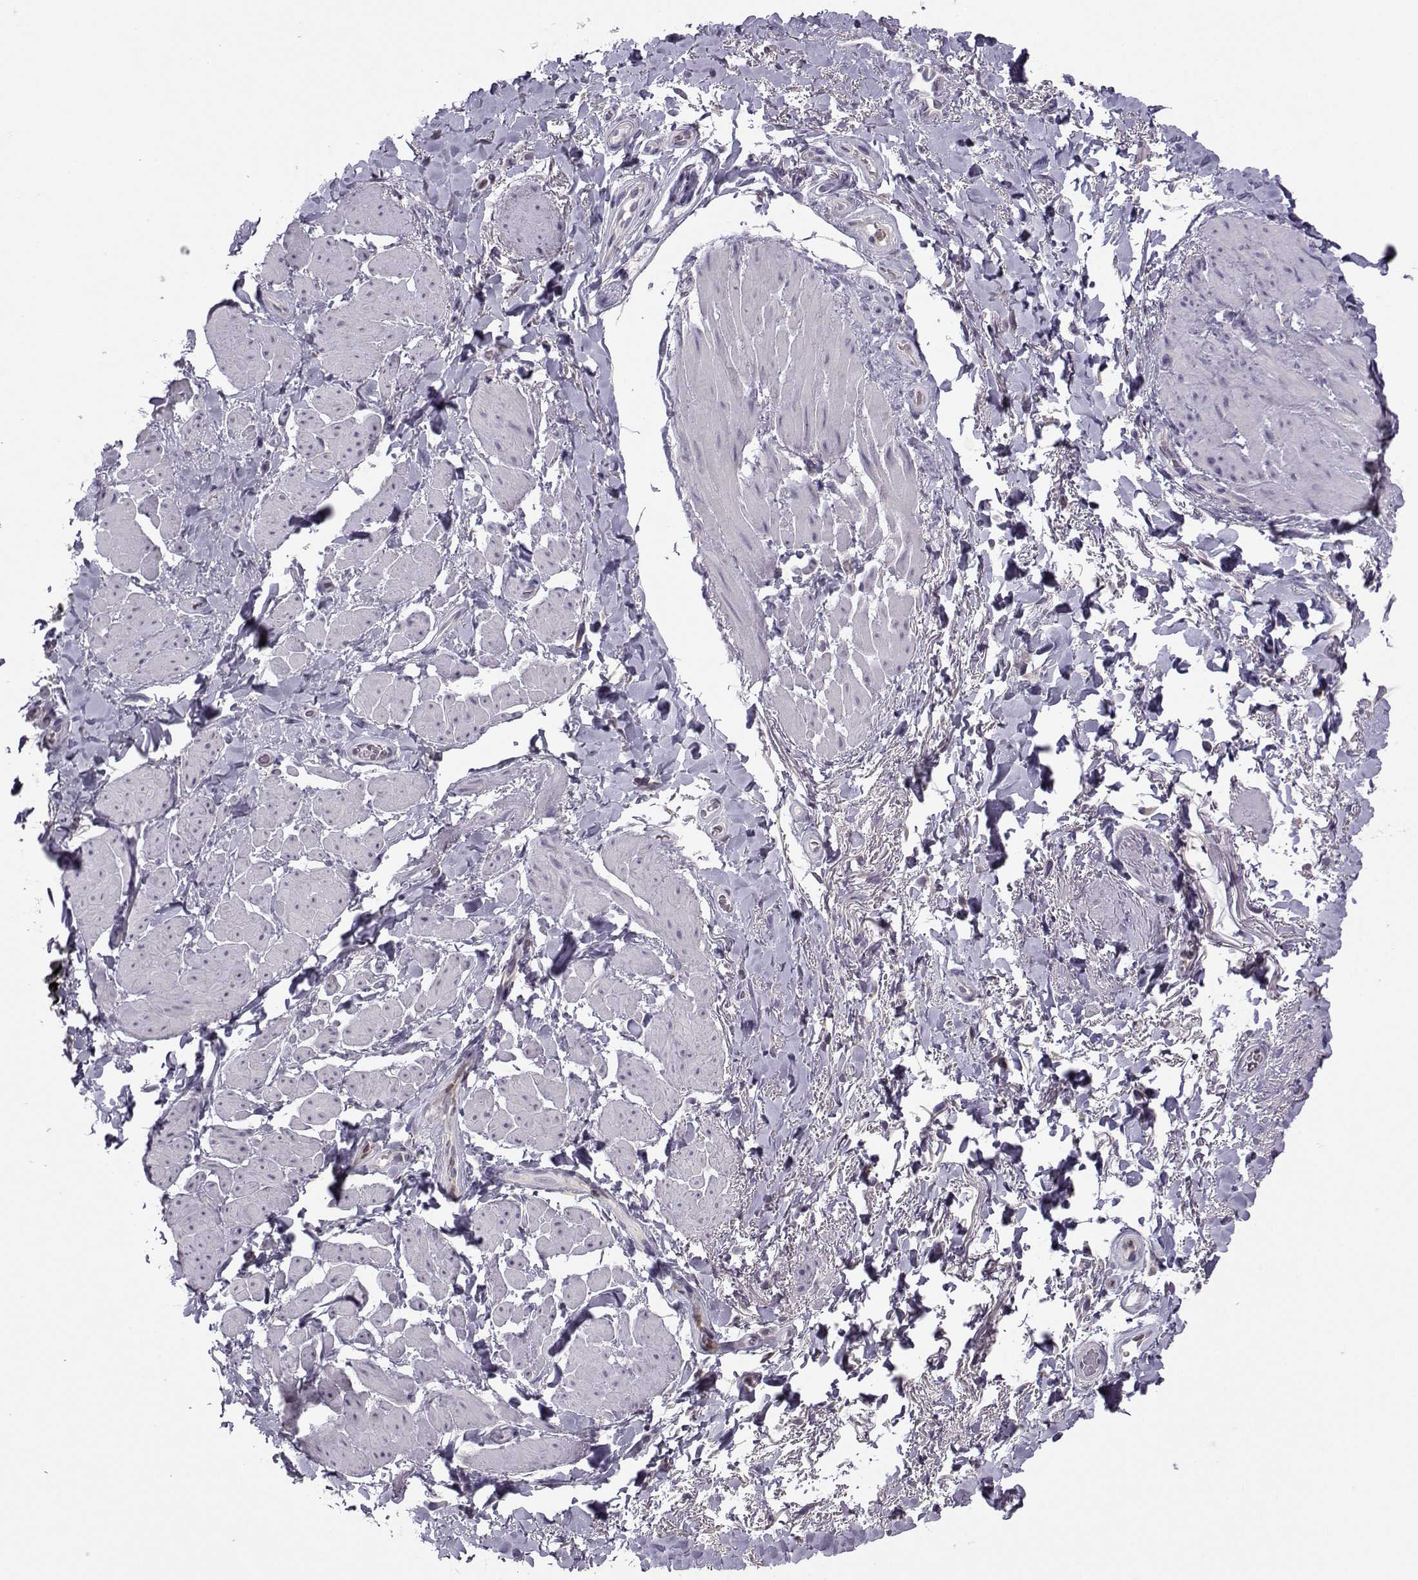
{"staining": {"intensity": "negative", "quantity": "none", "location": "none"}, "tissue": "adipose tissue", "cell_type": "Adipocytes", "image_type": "normal", "snomed": [{"axis": "morphology", "description": "Normal tissue, NOS"}, {"axis": "topography", "description": "Anal"}, {"axis": "topography", "description": "Peripheral nerve tissue"}], "caption": "Immunohistochemical staining of benign adipose tissue reveals no significant staining in adipocytes. (DAB immunohistochemistry (IHC) with hematoxylin counter stain).", "gene": "FCAMR", "patient": {"sex": "male", "age": 53}}